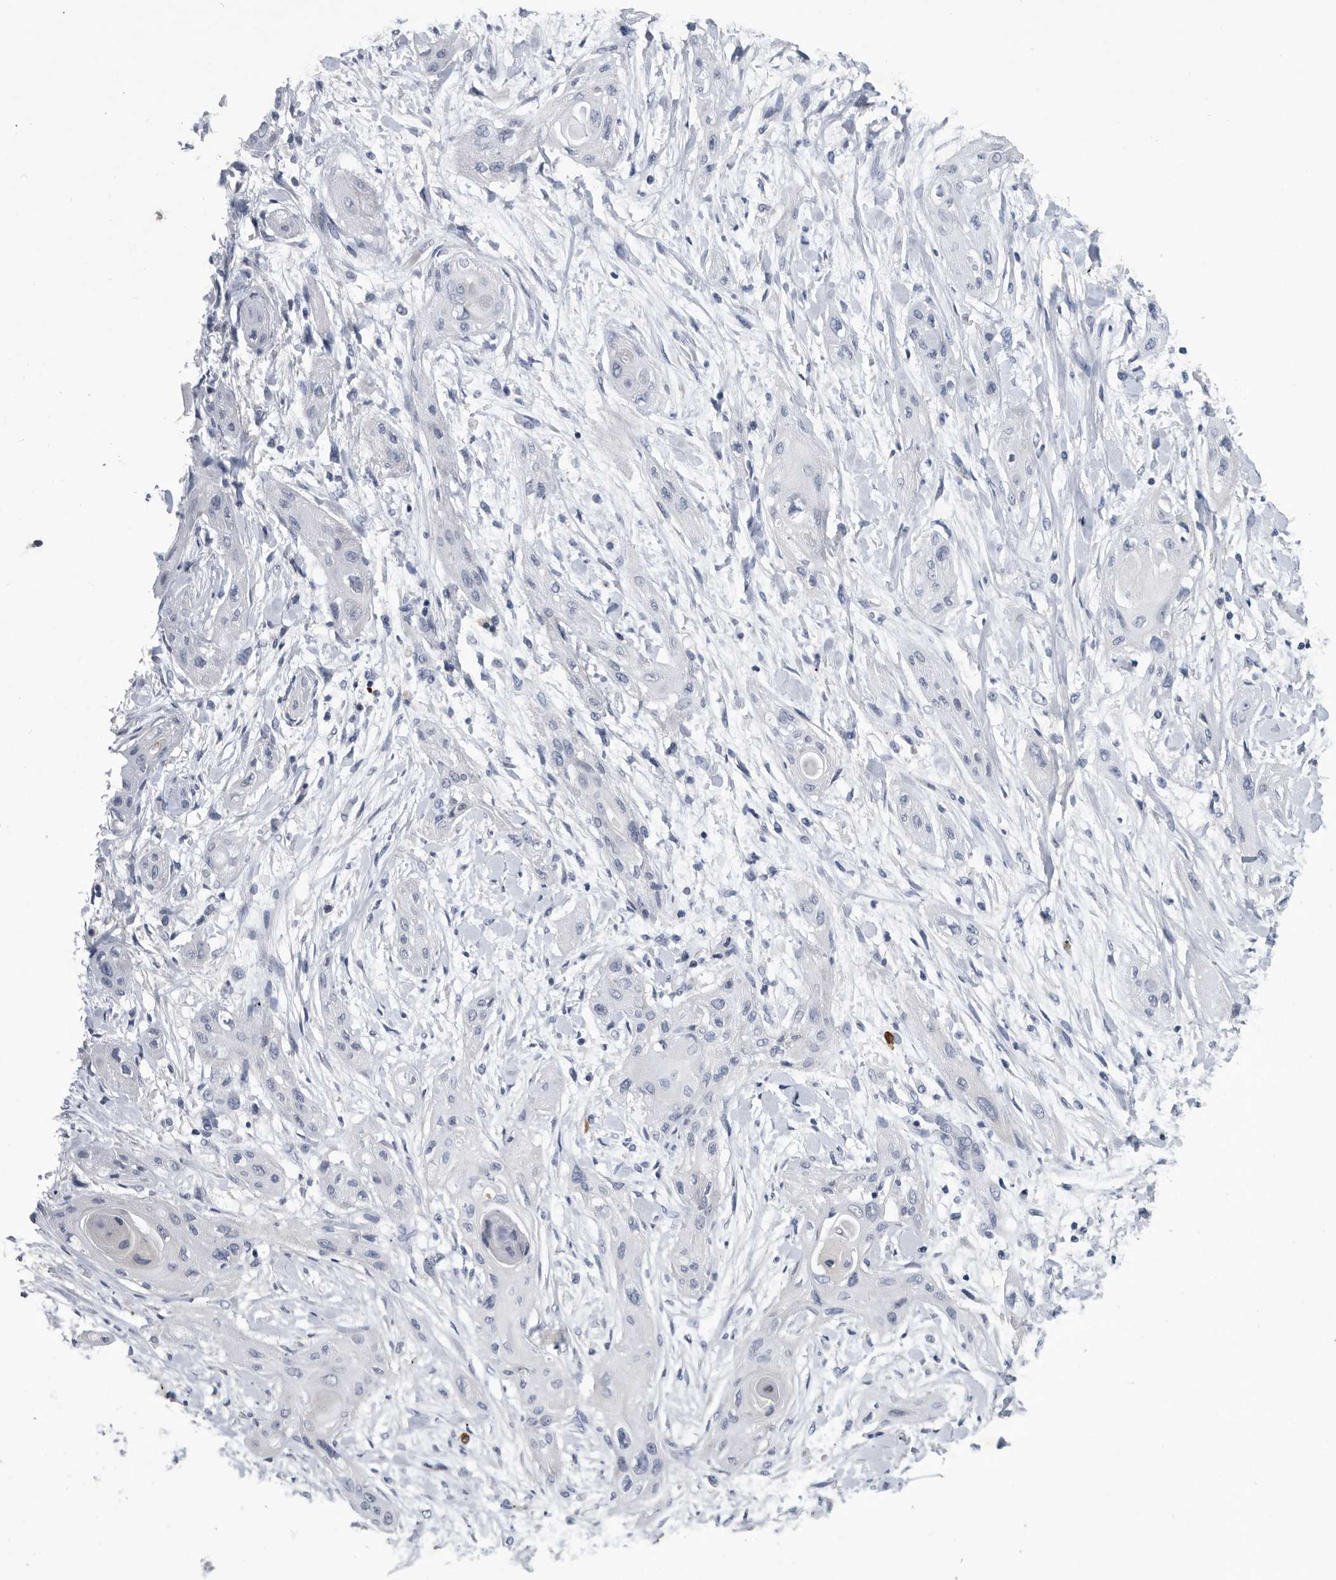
{"staining": {"intensity": "negative", "quantity": "none", "location": "none"}, "tissue": "lung cancer", "cell_type": "Tumor cells", "image_type": "cancer", "snomed": [{"axis": "morphology", "description": "Squamous cell carcinoma, NOS"}, {"axis": "topography", "description": "Lung"}], "caption": "DAB (3,3'-diaminobenzidine) immunohistochemical staining of lung squamous cell carcinoma displays no significant staining in tumor cells.", "gene": "BTBD6", "patient": {"sex": "female", "age": 47}}